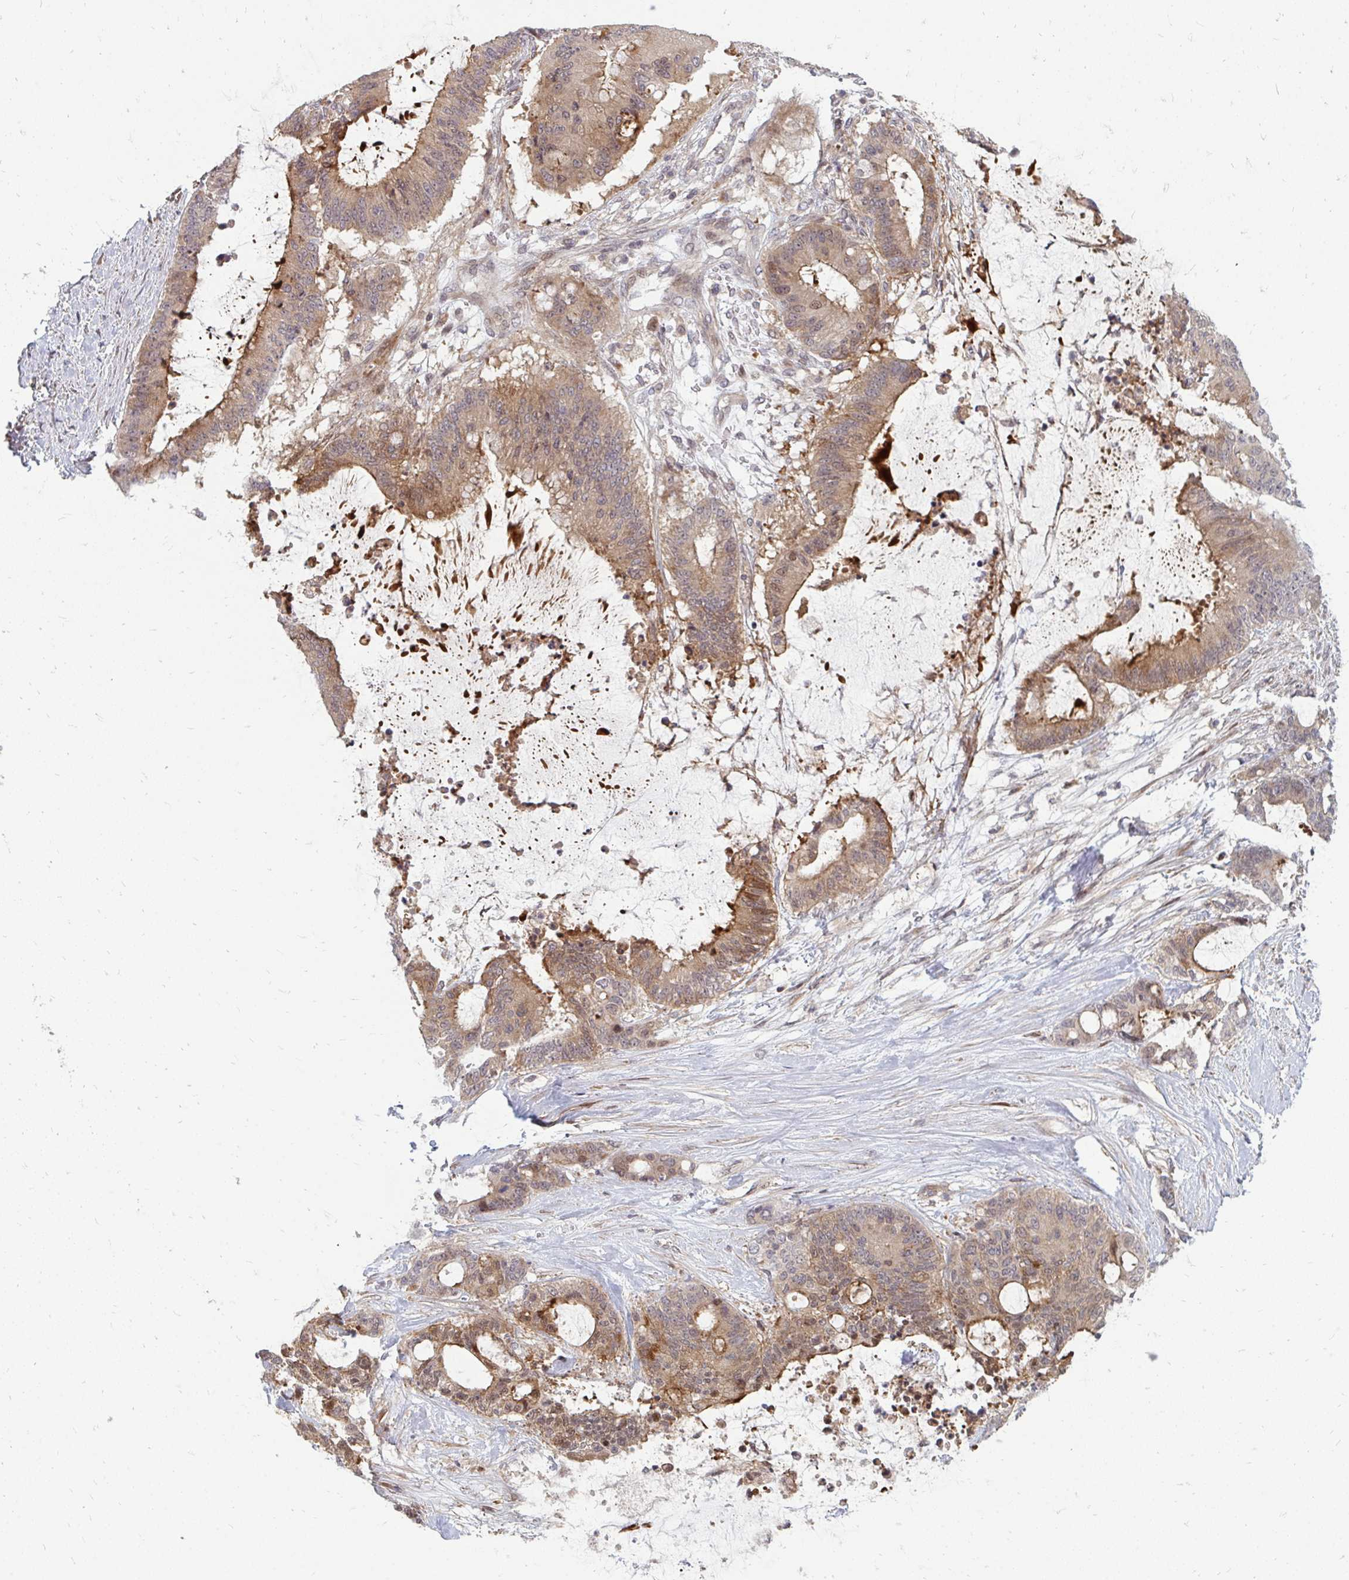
{"staining": {"intensity": "moderate", "quantity": ">75%", "location": "cytoplasmic/membranous"}, "tissue": "liver cancer", "cell_type": "Tumor cells", "image_type": "cancer", "snomed": [{"axis": "morphology", "description": "Normal tissue, NOS"}, {"axis": "morphology", "description": "Cholangiocarcinoma"}, {"axis": "topography", "description": "Liver"}, {"axis": "topography", "description": "Peripheral nerve tissue"}], "caption": "The immunohistochemical stain highlights moderate cytoplasmic/membranous staining in tumor cells of liver cancer tissue.", "gene": "ZNF285", "patient": {"sex": "female", "age": 73}}